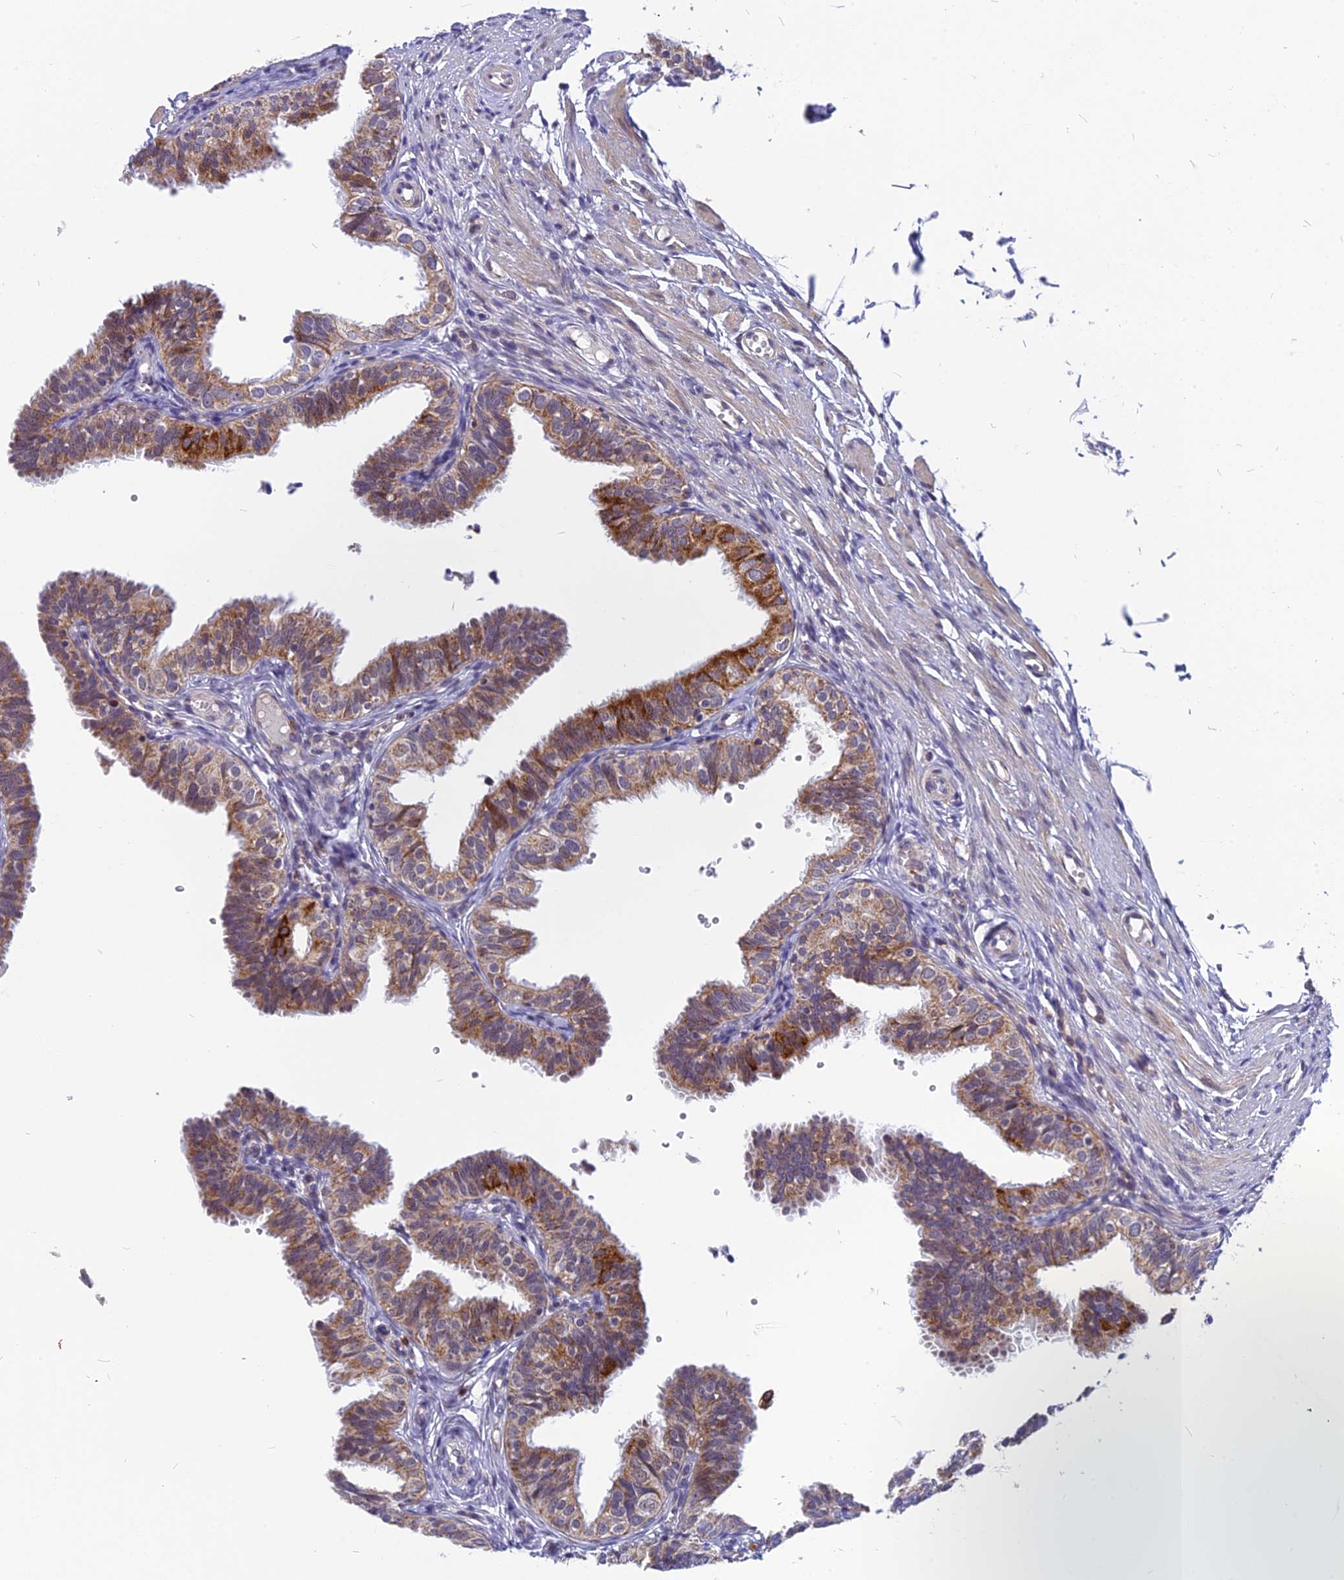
{"staining": {"intensity": "moderate", "quantity": "25%-75%", "location": "cytoplasmic/membranous"}, "tissue": "fallopian tube", "cell_type": "Glandular cells", "image_type": "normal", "snomed": [{"axis": "morphology", "description": "Normal tissue, NOS"}, {"axis": "topography", "description": "Fallopian tube"}], "caption": "DAB immunohistochemical staining of unremarkable human fallopian tube exhibits moderate cytoplasmic/membranous protein expression in about 25%-75% of glandular cells. (IHC, brightfield microscopy, high magnification).", "gene": "CMC1", "patient": {"sex": "female", "age": 35}}